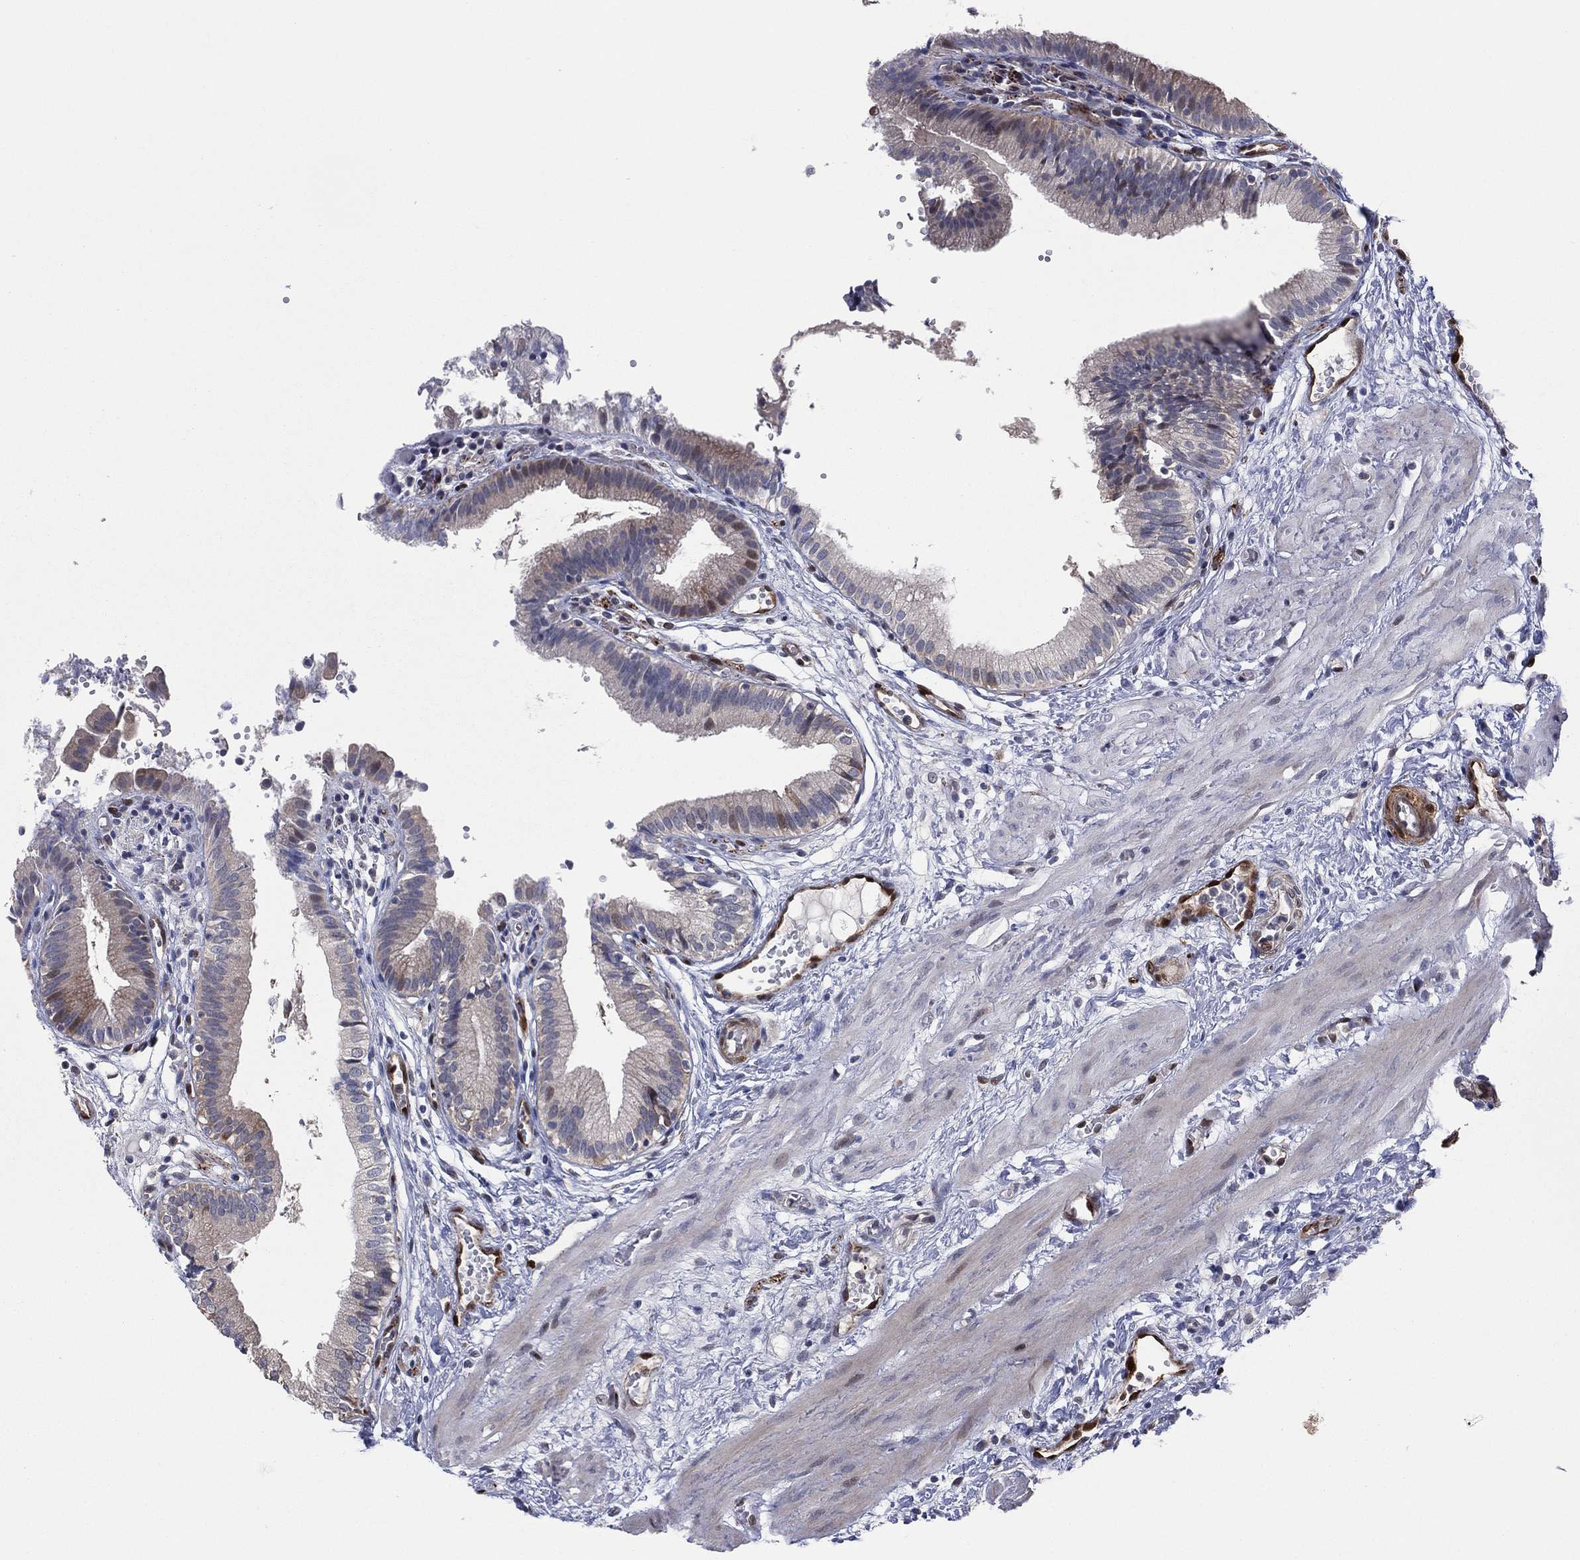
{"staining": {"intensity": "moderate", "quantity": "<25%", "location": "cytoplasmic/membranous,nuclear"}, "tissue": "gallbladder", "cell_type": "Glandular cells", "image_type": "normal", "snomed": [{"axis": "morphology", "description": "Normal tissue, NOS"}, {"axis": "topography", "description": "Gallbladder"}], "caption": "Moderate cytoplasmic/membranous,nuclear protein expression is seen in about <25% of glandular cells in gallbladder. The staining is performed using DAB brown chromogen to label protein expression. The nuclei are counter-stained blue using hematoxylin.", "gene": "SNCG", "patient": {"sex": "female", "age": 24}}